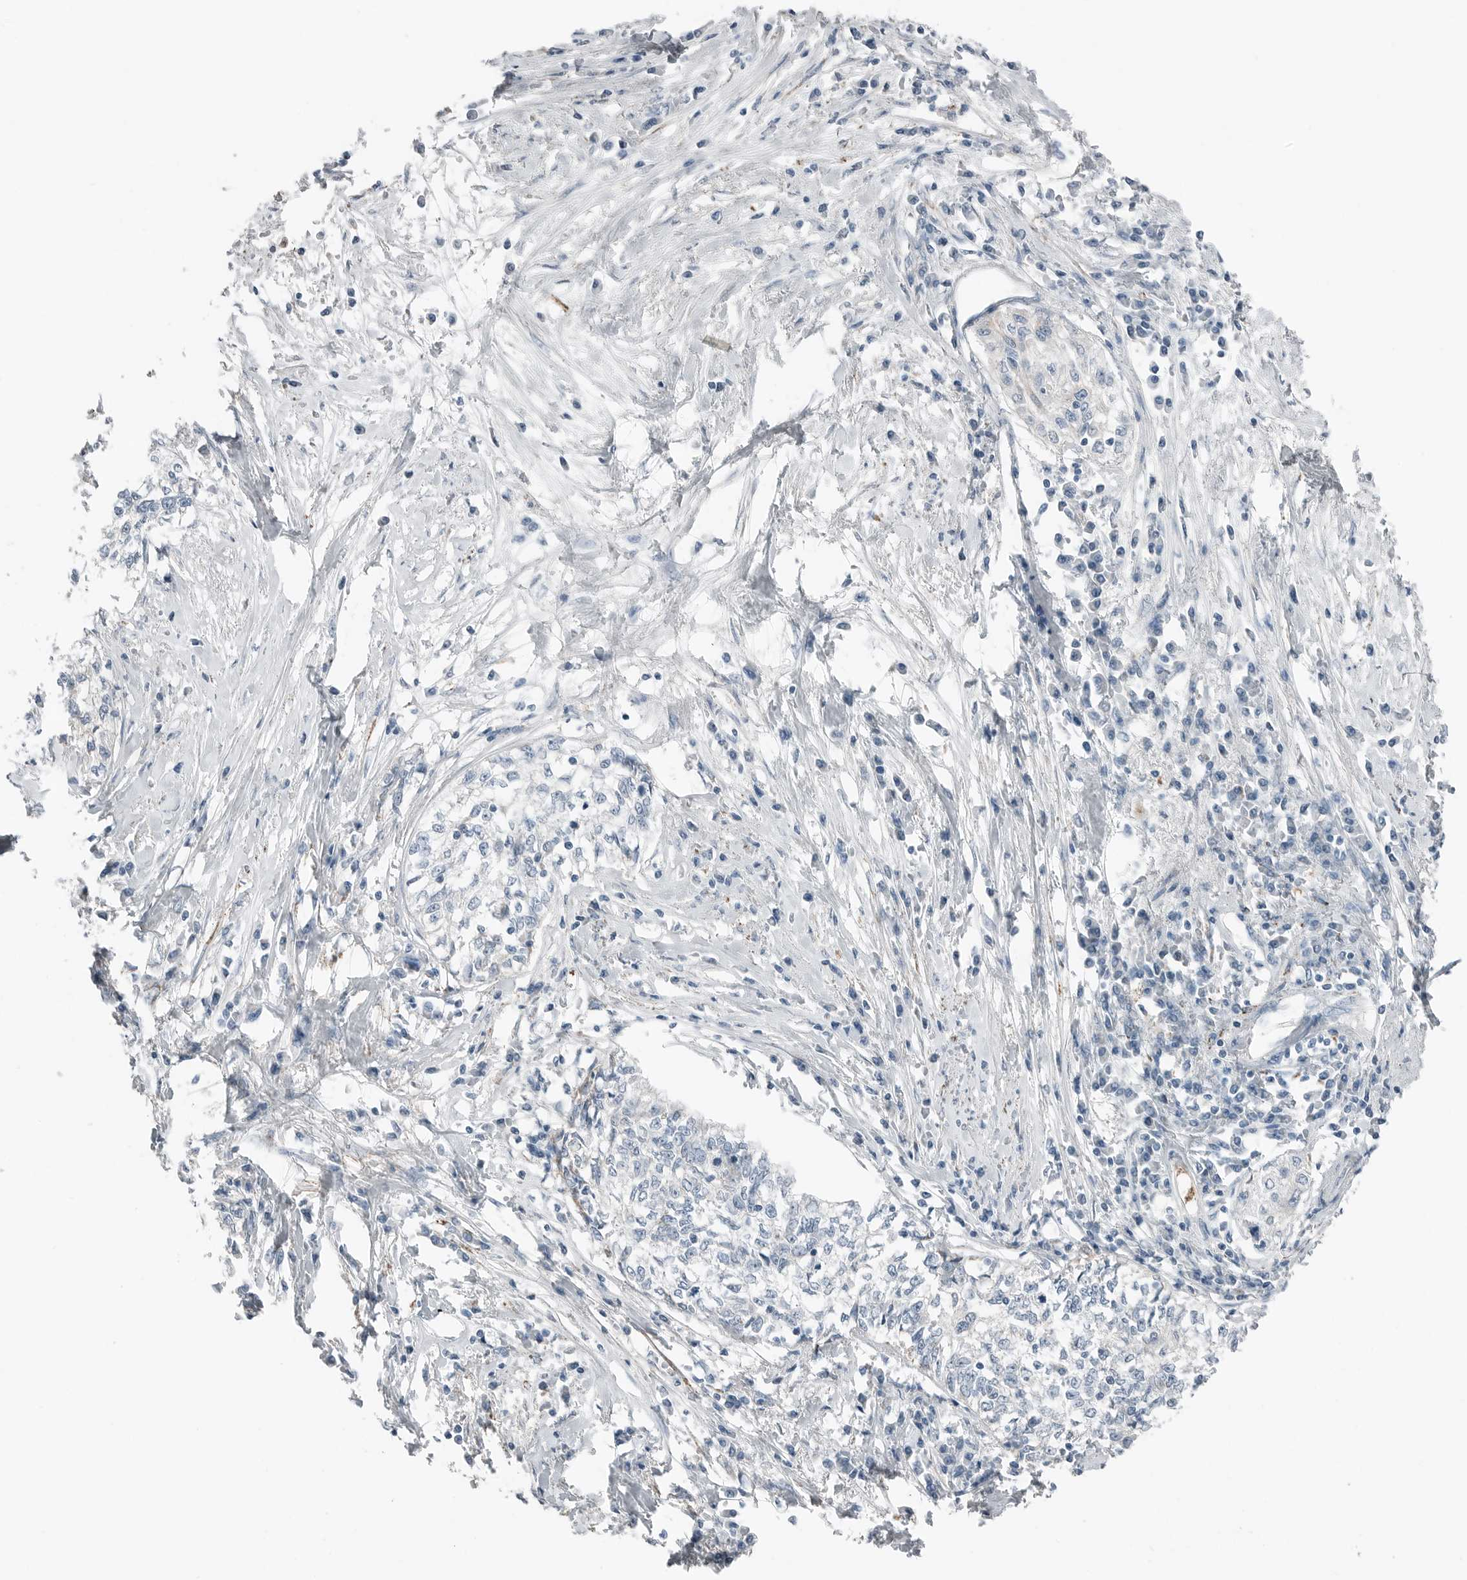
{"staining": {"intensity": "negative", "quantity": "none", "location": "none"}, "tissue": "cervical cancer", "cell_type": "Tumor cells", "image_type": "cancer", "snomed": [{"axis": "morphology", "description": "Squamous cell carcinoma, NOS"}, {"axis": "topography", "description": "Cervix"}], "caption": "Cervical cancer stained for a protein using immunohistochemistry exhibits no expression tumor cells.", "gene": "SERPINB7", "patient": {"sex": "female", "age": 57}}